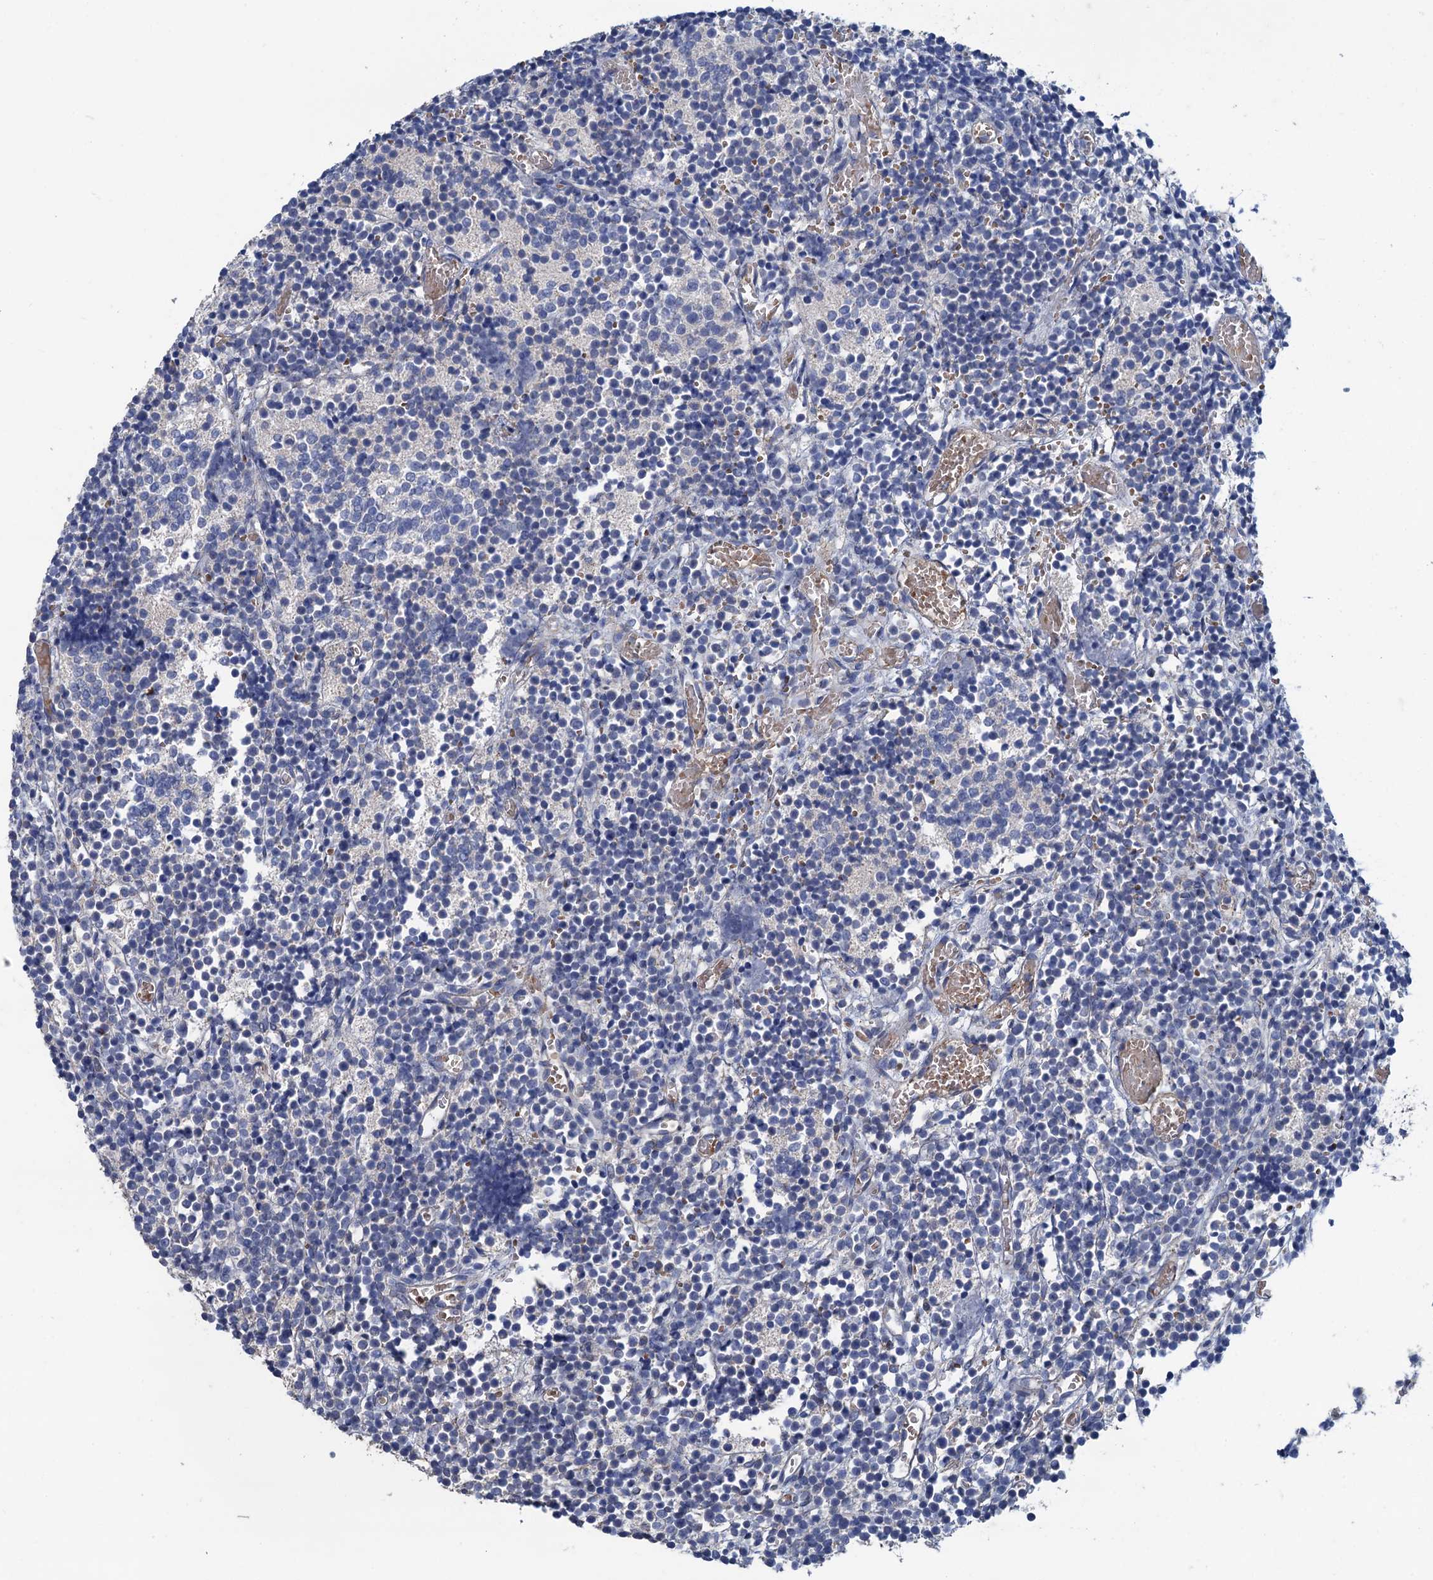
{"staining": {"intensity": "negative", "quantity": "none", "location": "none"}, "tissue": "glioma", "cell_type": "Tumor cells", "image_type": "cancer", "snomed": [{"axis": "morphology", "description": "Glioma, malignant, Low grade"}, {"axis": "topography", "description": "Brain"}], "caption": "Immunohistochemistry image of neoplastic tissue: human malignant glioma (low-grade) stained with DAB (3,3'-diaminobenzidine) demonstrates no significant protein expression in tumor cells. The staining is performed using DAB brown chromogen with nuclei counter-stained in using hematoxylin.", "gene": "SMCO3", "patient": {"sex": "female", "age": 1}}